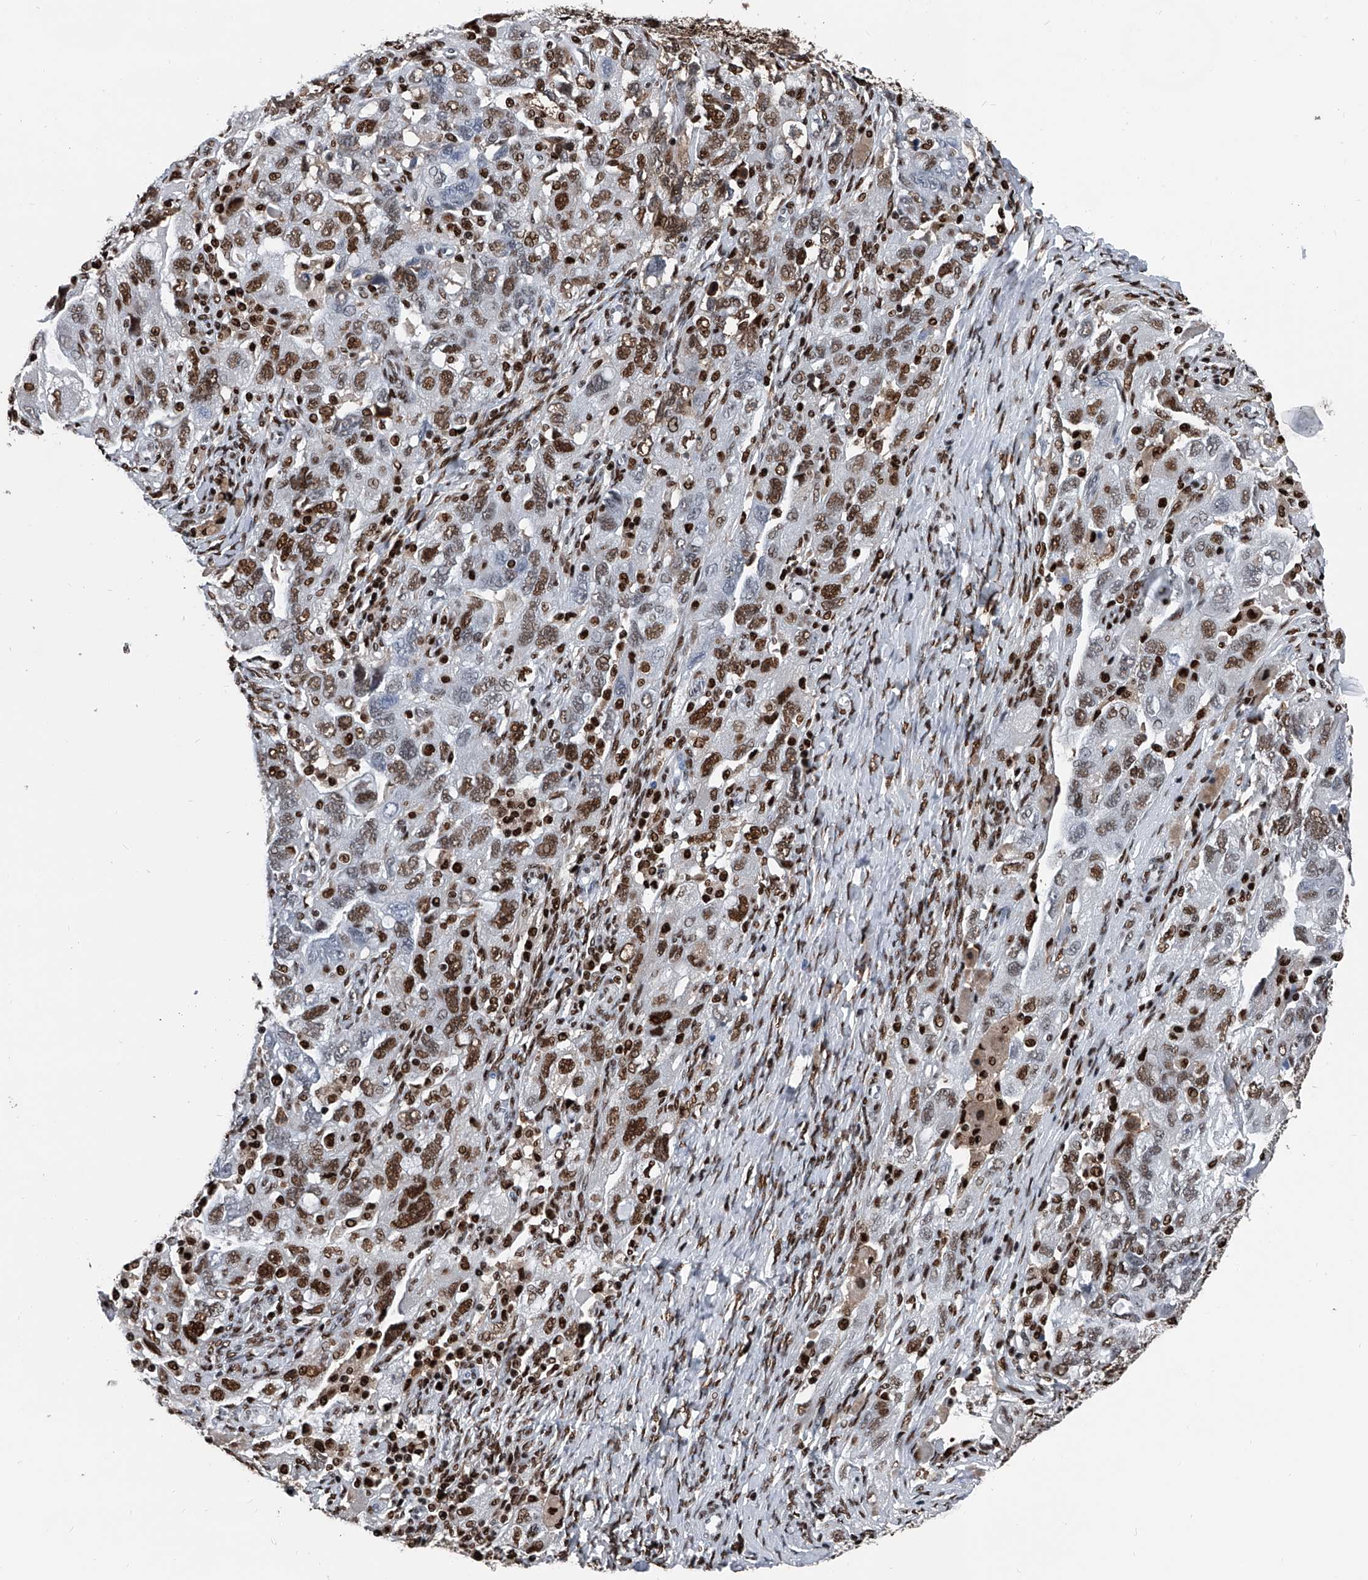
{"staining": {"intensity": "strong", "quantity": ">75%", "location": "nuclear"}, "tissue": "ovarian cancer", "cell_type": "Tumor cells", "image_type": "cancer", "snomed": [{"axis": "morphology", "description": "Carcinoma, NOS"}, {"axis": "morphology", "description": "Cystadenocarcinoma, serous, NOS"}, {"axis": "topography", "description": "Ovary"}], "caption": "Strong nuclear expression for a protein is identified in about >75% of tumor cells of ovarian cancer (serous cystadenocarcinoma) using IHC.", "gene": "FKBP5", "patient": {"sex": "female", "age": 69}}